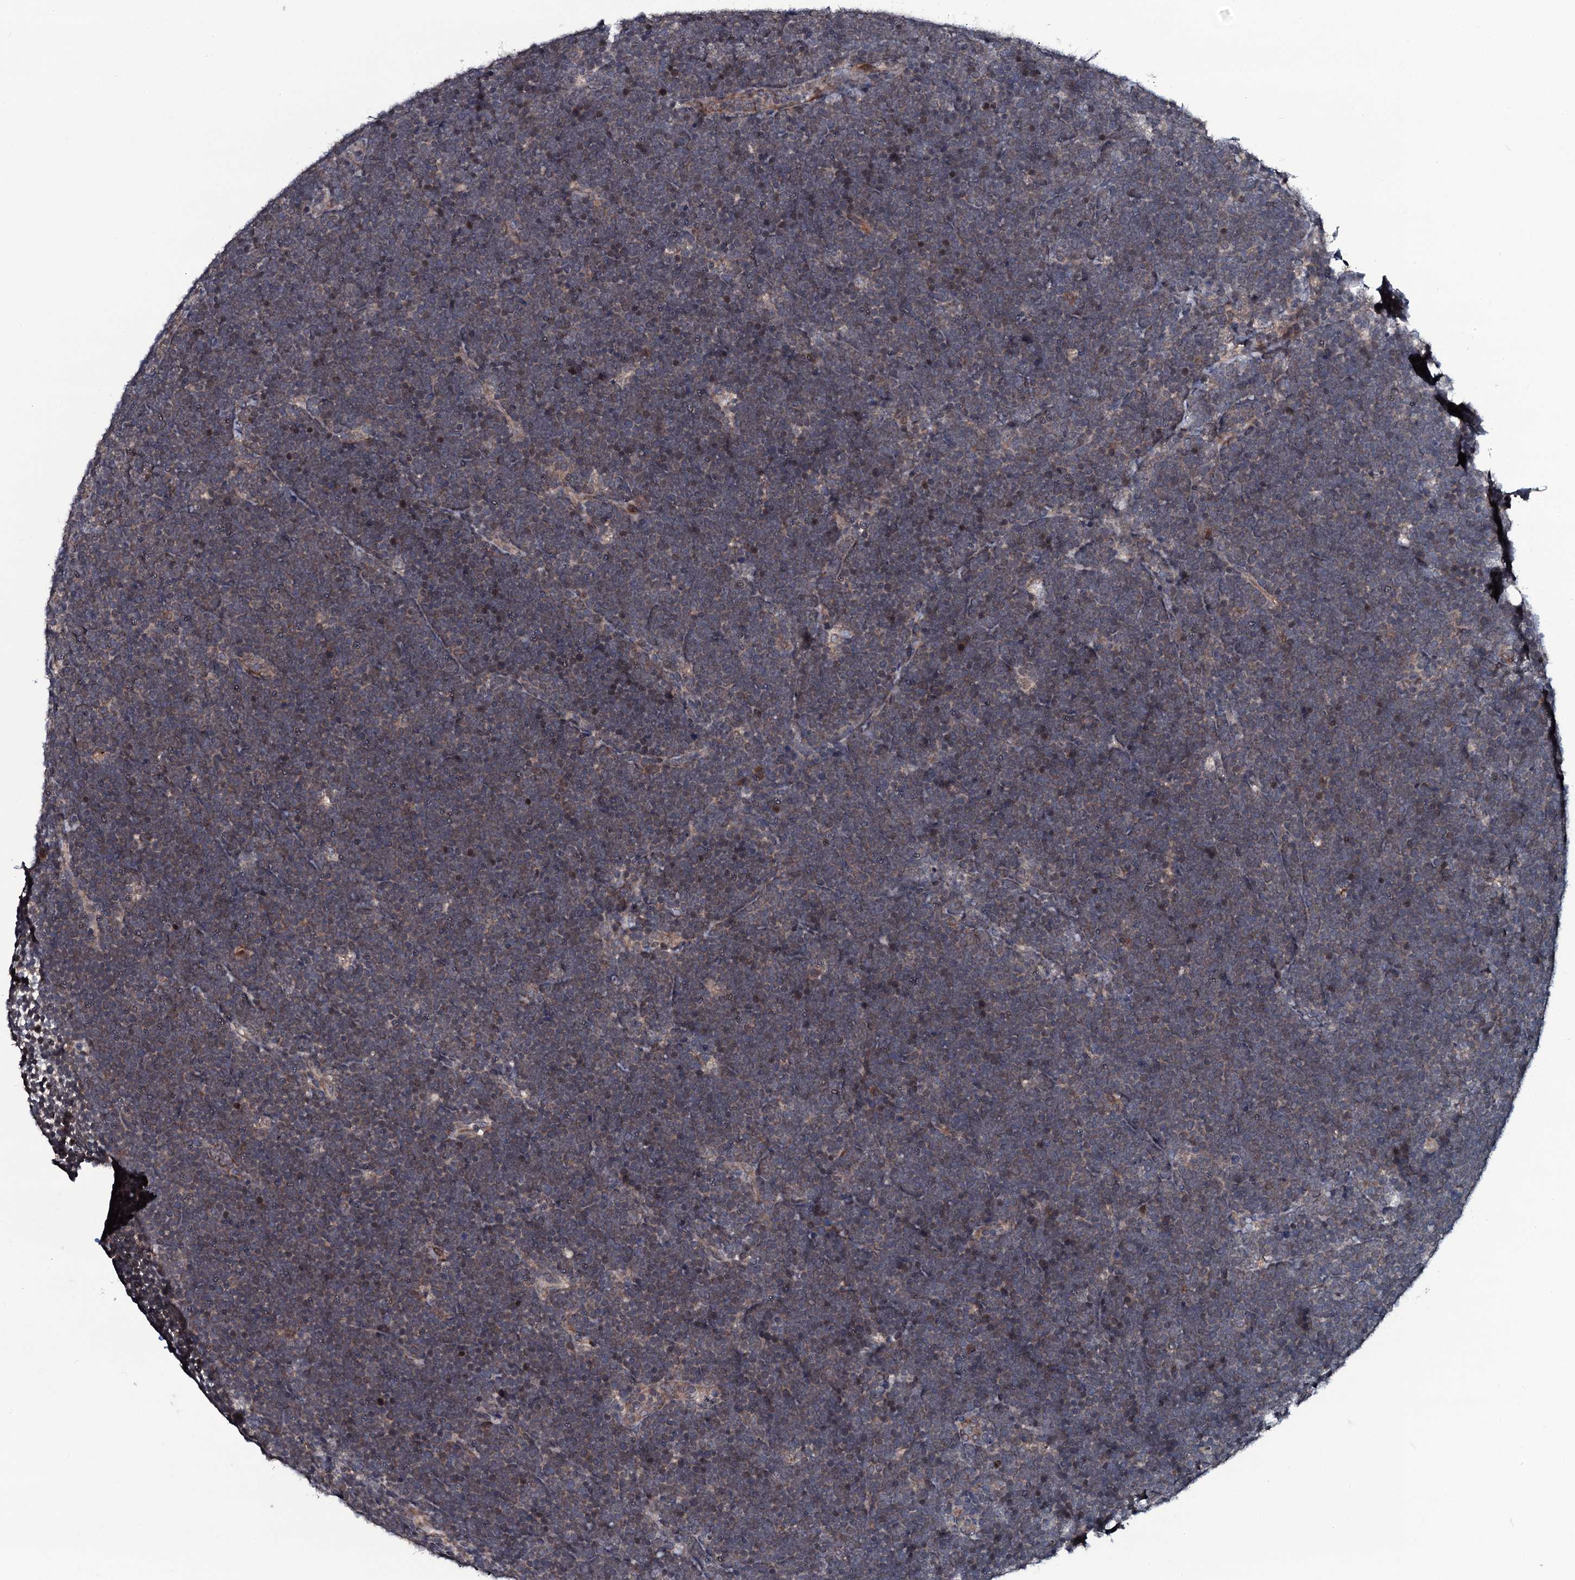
{"staining": {"intensity": "weak", "quantity": "25%-75%", "location": "cytoplasmic/membranous"}, "tissue": "lymphoma", "cell_type": "Tumor cells", "image_type": "cancer", "snomed": [{"axis": "morphology", "description": "Malignant lymphoma, non-Hodgkin's type, High grade"}, {"axis": "topography", "description": "Lymph node"}], "caption": "Protein staining of lymphoma tissue displays weak cytoplasmic/membranous expression in approximately 25%-75% of tumor cells.", "gene": "OGFOD2", "patient": {"sex": "male", "age": 13}}